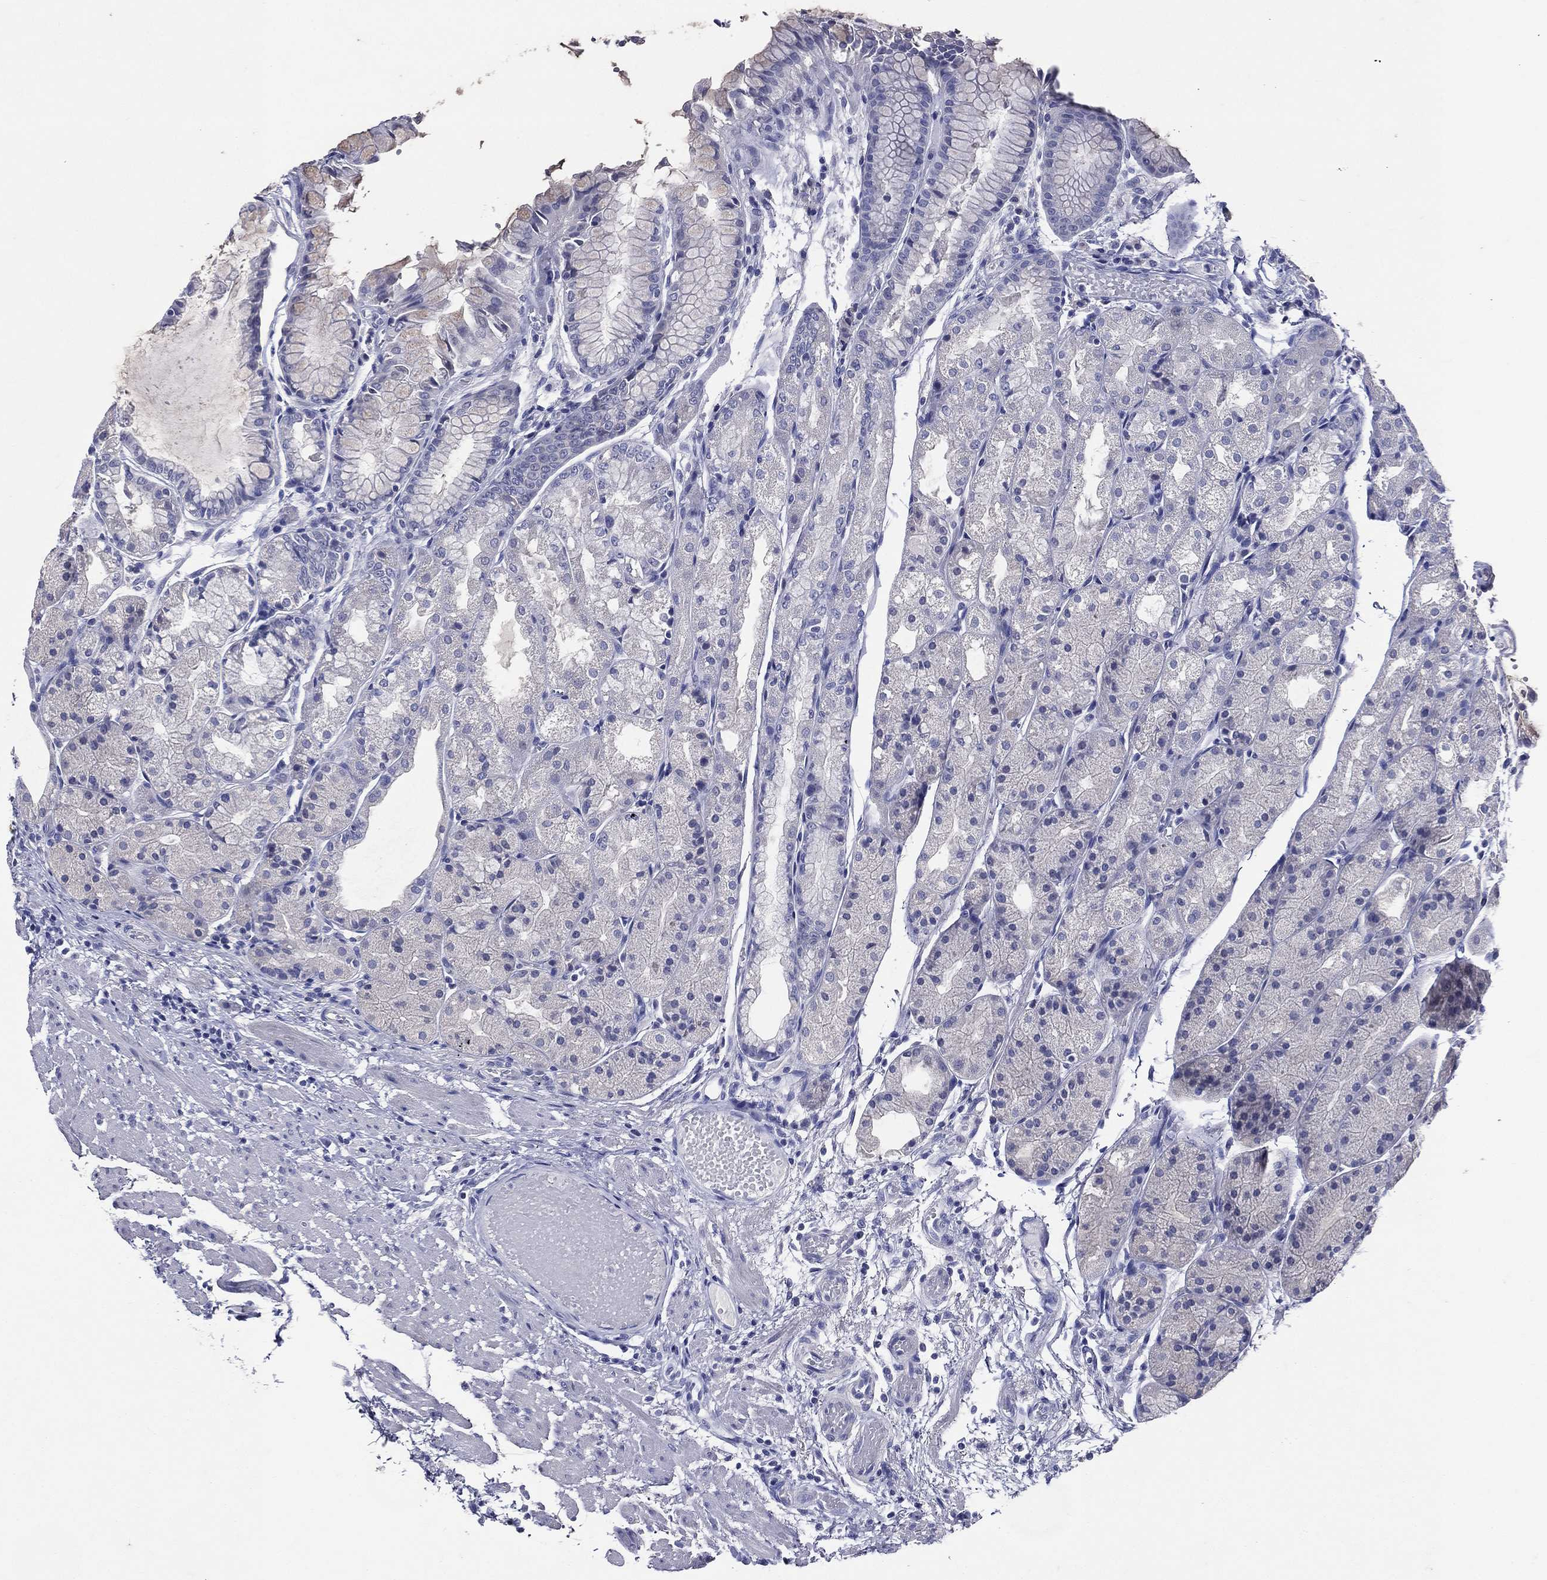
{"staining": {"intensity": "negative", "quantity": "none", "location": "none"}, "tissue": "stomach", "cell_type": "Glandular cells", "image_type": "normal", "snomed": [{"axis": "morphology", "description": "Normal tissue, NOS"}, {"axis": "topography", "description": "Stomach, upper"}], "caption": "DAB immunohistochemical staining of unremarkable stomach shows no significant expression in glandular cells. The staining is performed using DAB (3,3'-diaminobenzidine) brown chromogen with nuclei counter-stained in using hematoxylin.", "gene": "TGM1", "patient": {"sex": "male", "age": 72}}